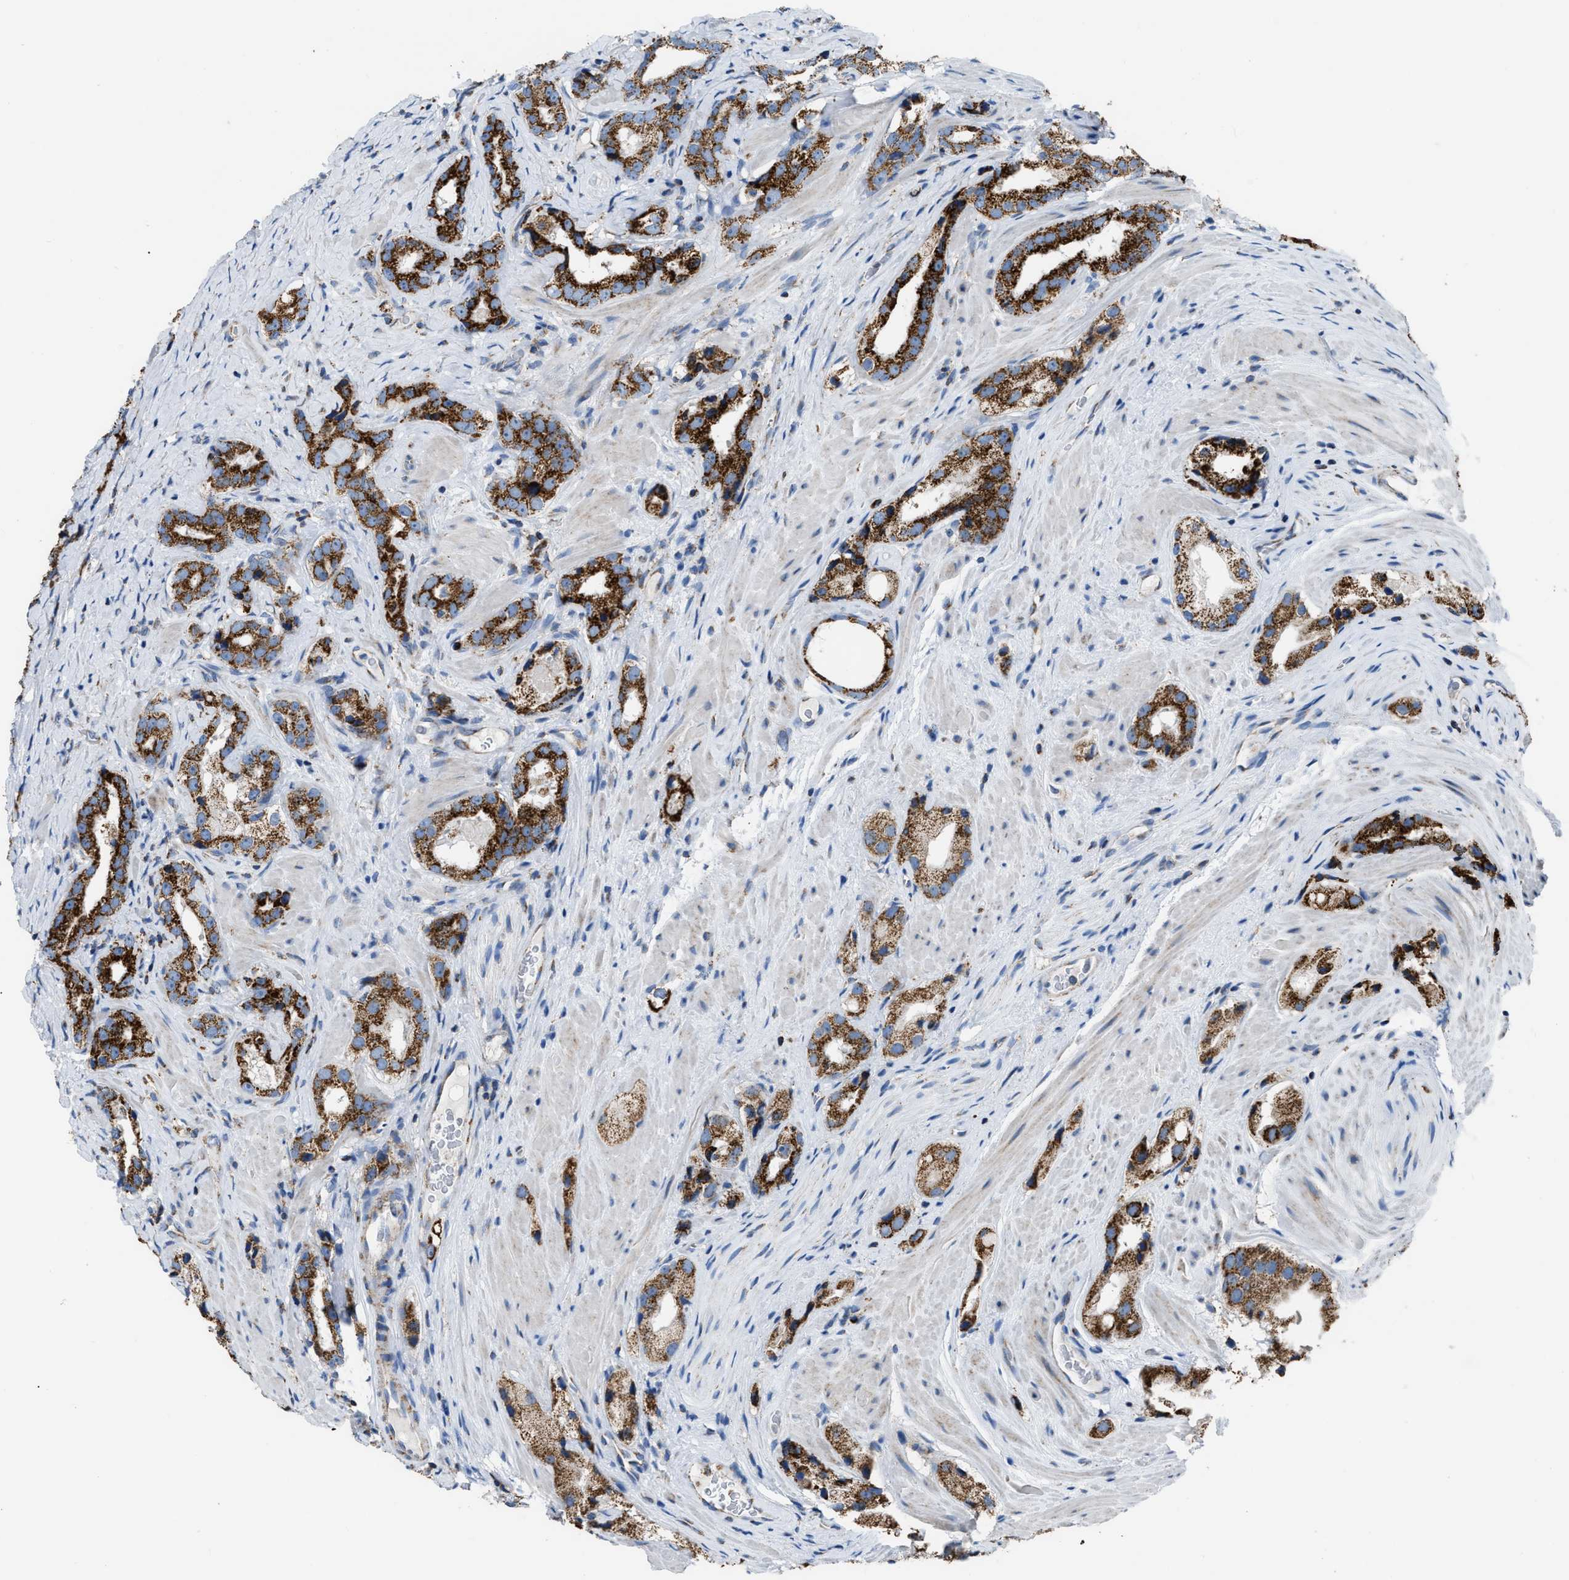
{"staining": {"intensity": "strong", "quantity": ">75%", "location": "cytoplasmic/membranous"}, "tissue": "prostate cancer", "cell_type": "Tumor cells", "image_type": "cancer", "snomed": [{"axis": "morphology", "description": "Adenocarcinoma, High grade"}, {"axis": "topography", "description": "Prostate"}], "caption": "High-magnification brightfield microscopy of prostate cancer stained with DAB (3,3'-diaminobenzidine) (brown) and counterstained with hematoxylin (blue). tumor cells exhibit strong cytoplasmic/membranous expression is identified in about>75% of cells.", "gene": "ETFB", "patient": {"sex": "male", "age": 63}}